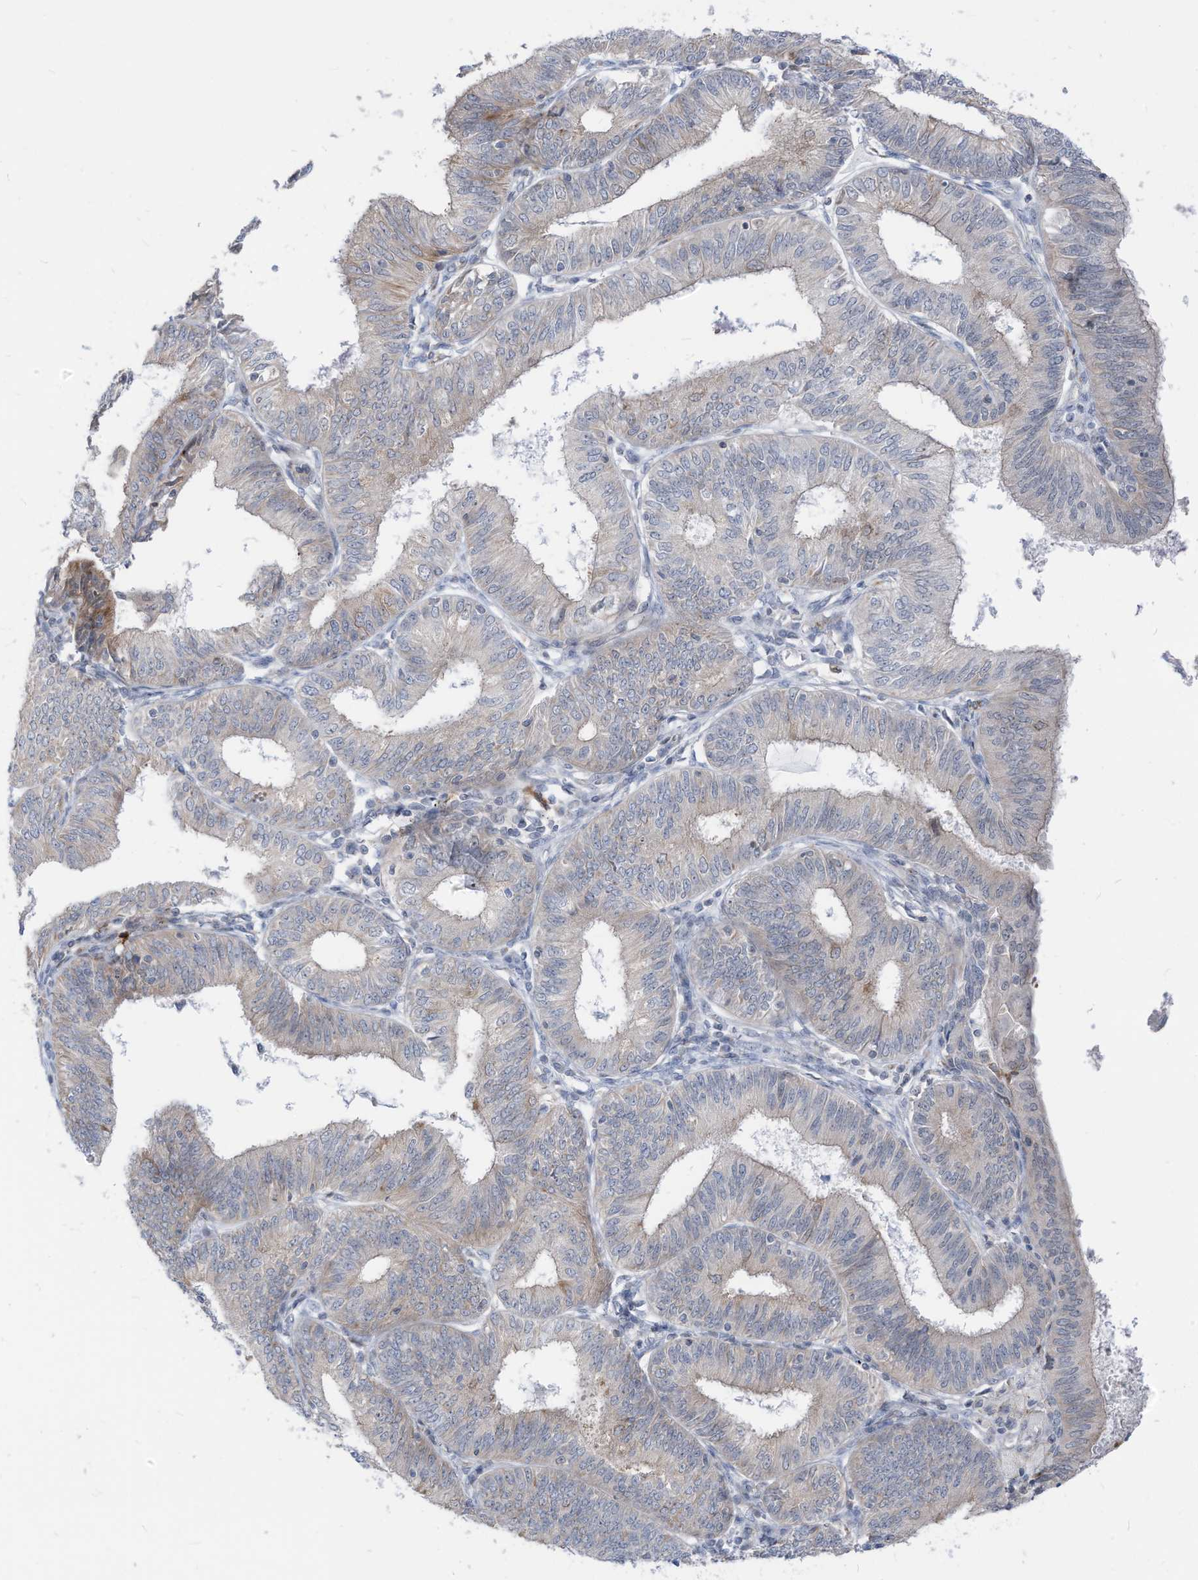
{"staining": {"intensity": "weak", "quantity": "<25%", "location": "cytoplasmic/membranous"}, "tissue": "endometrial cancer", "cell_type": "Tumor cells", "image_type": "cancer", "snomed": [{"axis": "morphology", "description": "Adenocarcinoma, NOS"}, {"axis": "topography", "description": "Endometrium"}], "caption": "Human endometrial adenocarcinoma stained for a protein using immunohistochemistry demonstrates no positivity in tumor cells.", "gene": "GPATCH3", "patient": {"sex": "female", "age": 51}}